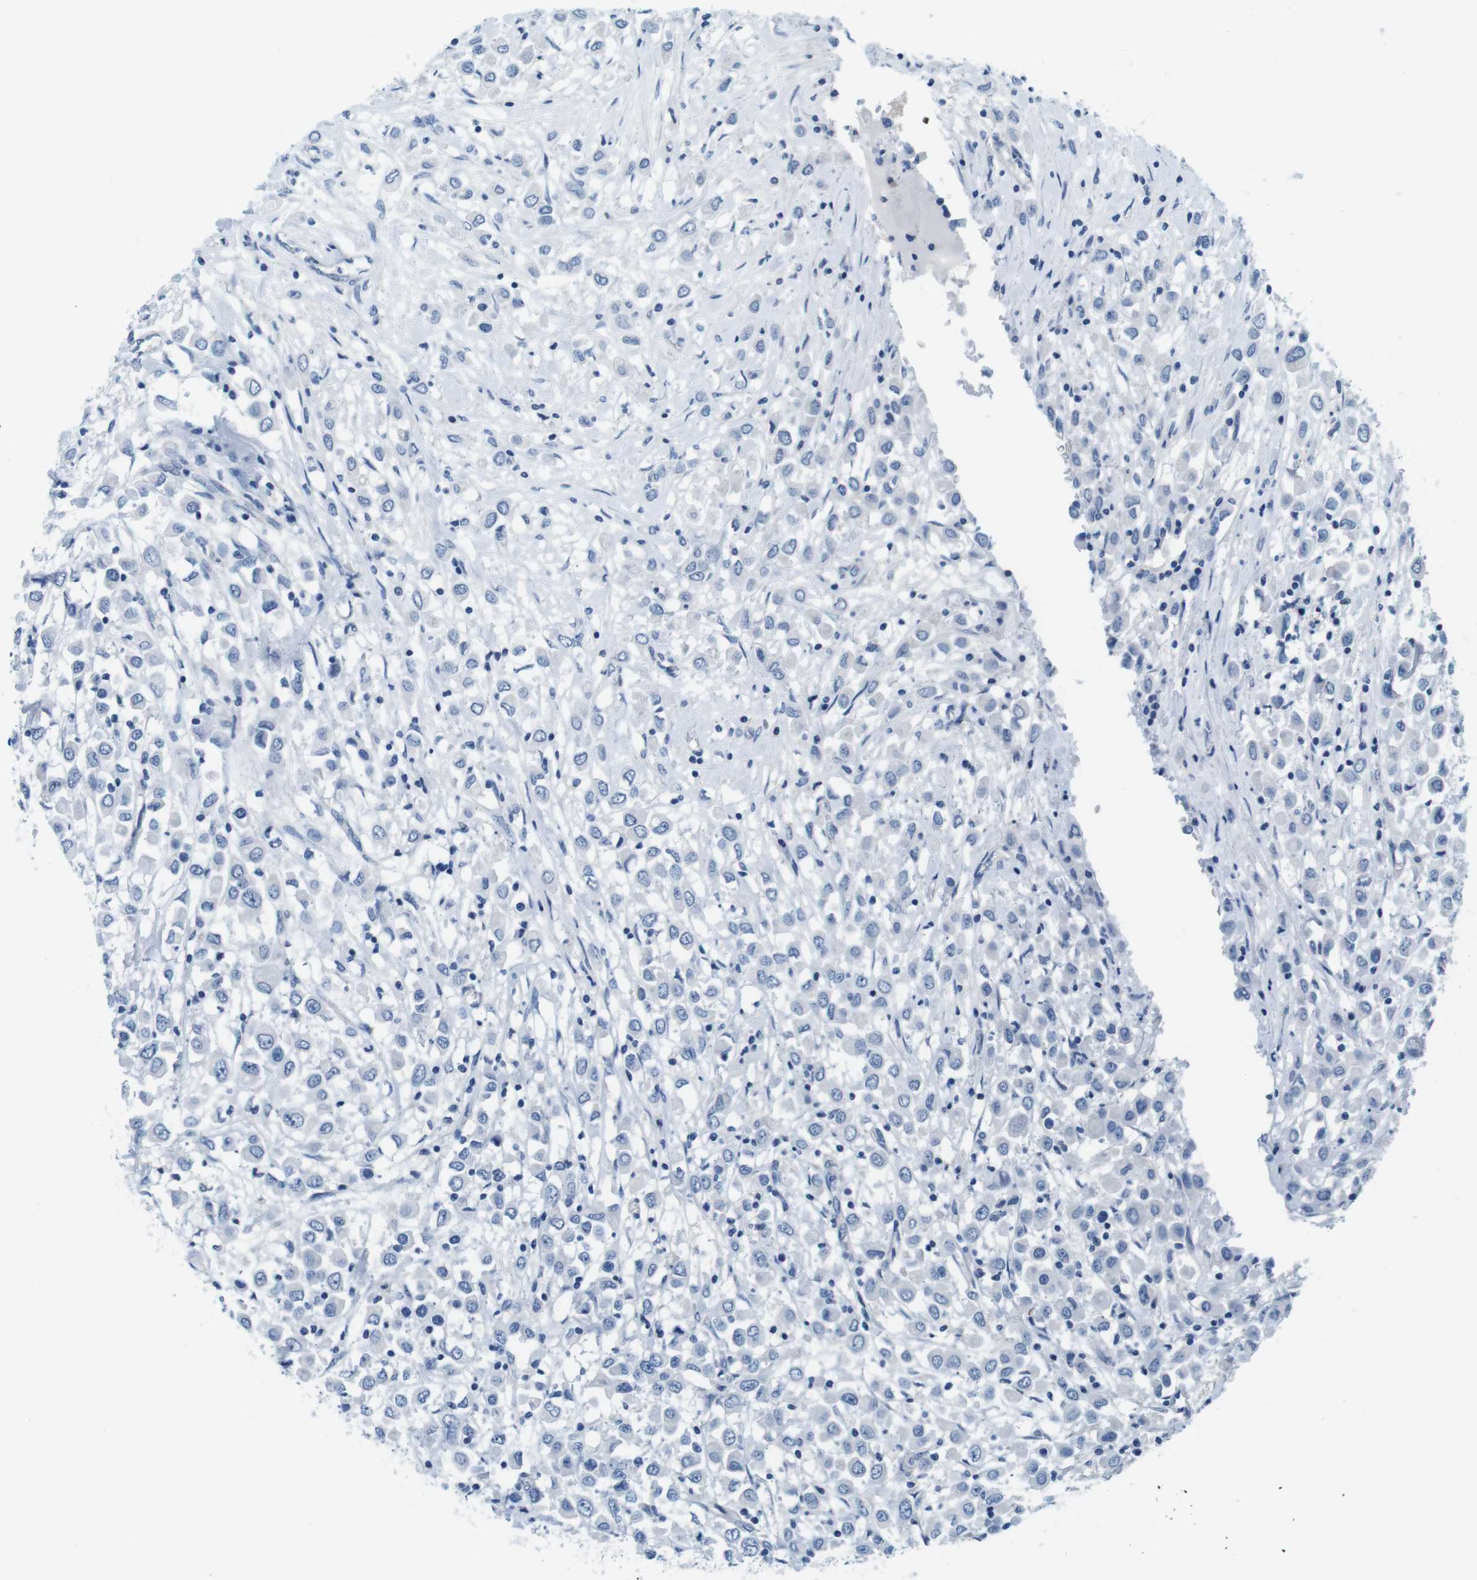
{"staining": {"intensity": "negative", "quantity": "none", "location": "none"}, "tissue": "breast cancer", "cell_type": "Tumor cells", "image_type": "cancer", "snomed": [{"axis": "morphology", "description": "Duct carcinoma"}, {"axis": "topography", "description": "Breast"}], "caption": "The micrograph shows no staining of tumor cells in infiltrating ductal carcinoma (breast).", "gene": "EIF2B5", "patient": {"sex": "female", "age": 61}}